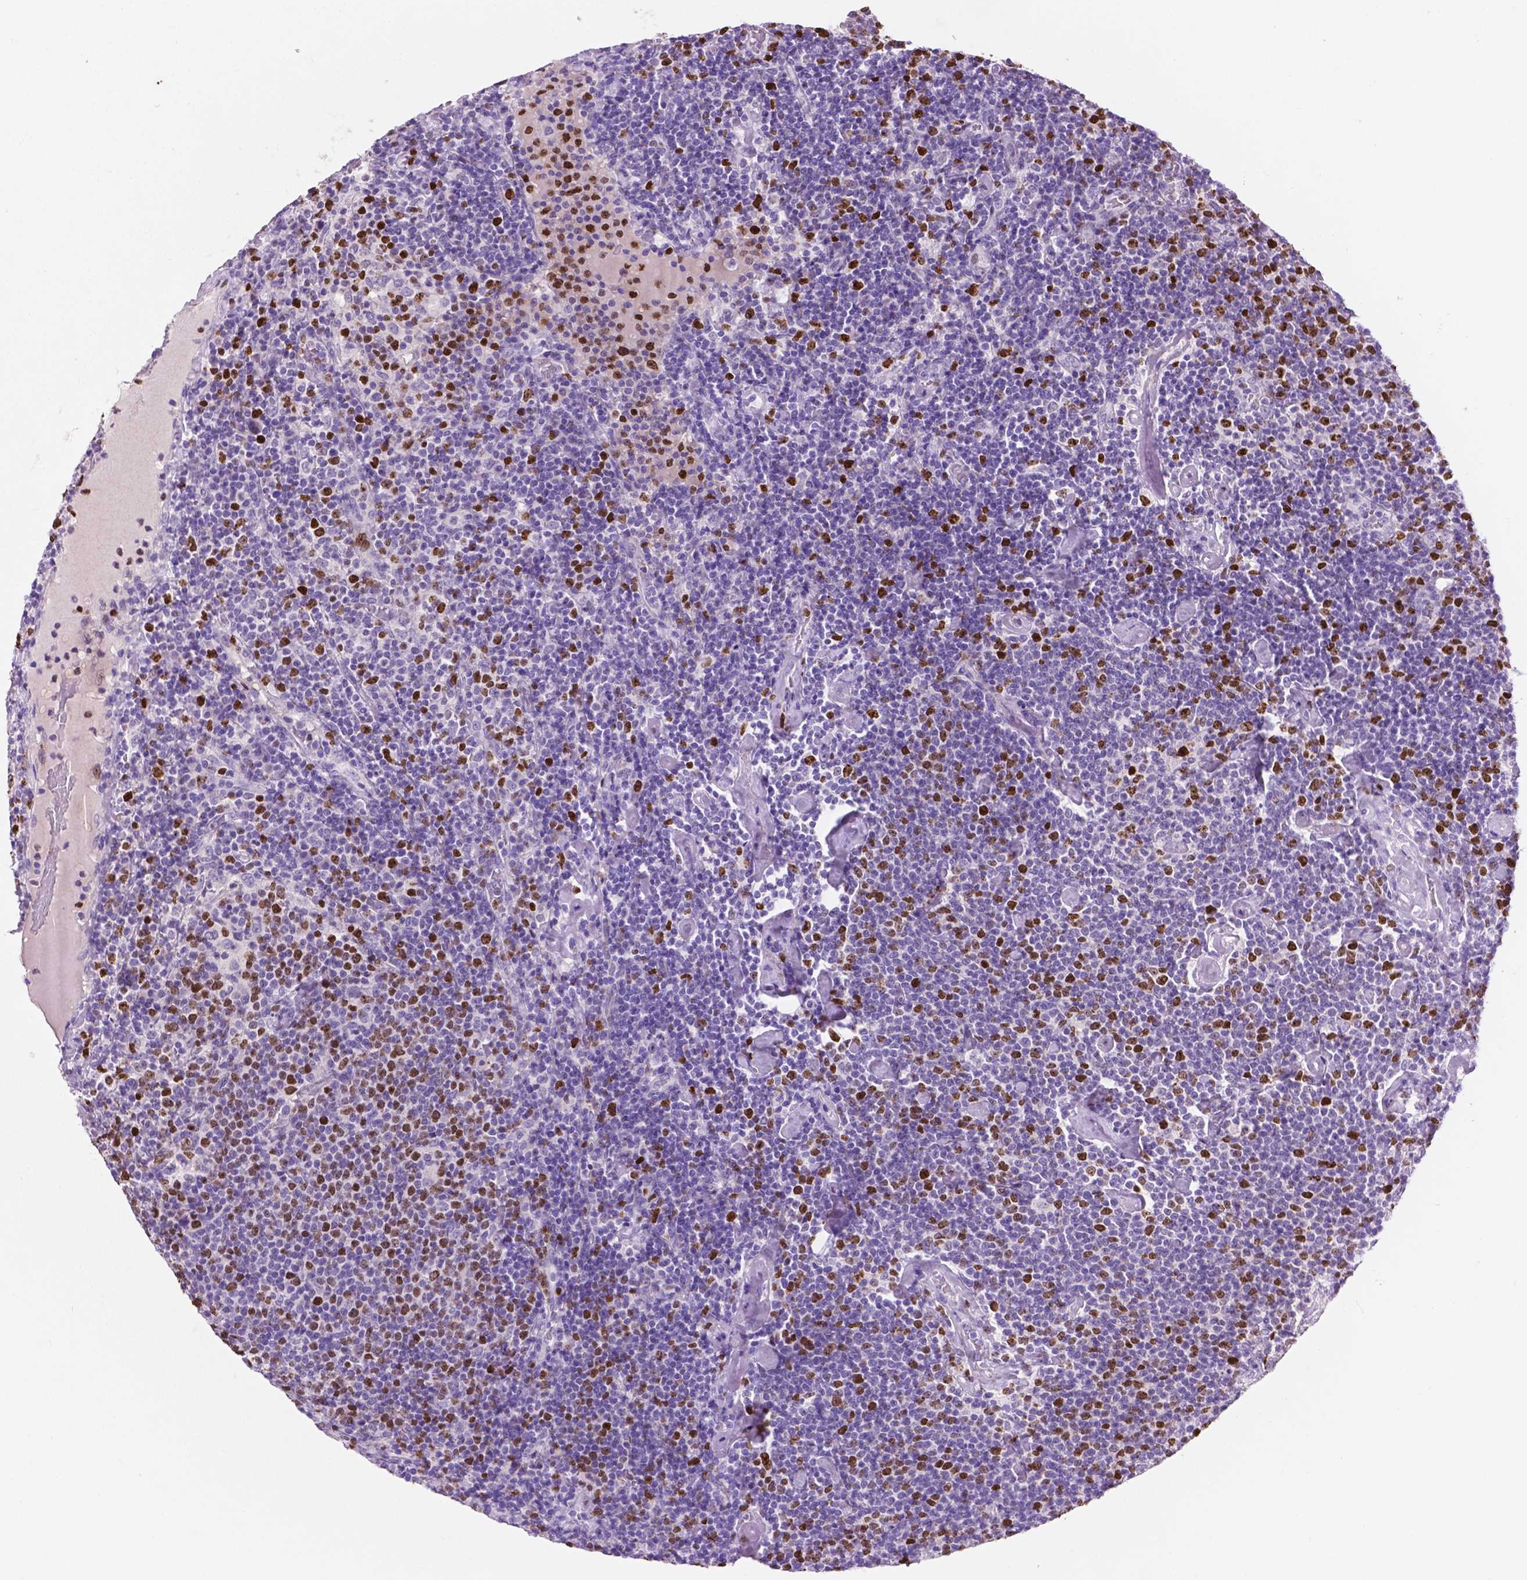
{"staining": {"intensity": "moderate", "quantity": "25%-75%", "location": "nuclear"}, "tissue": "lymphoma", "cell_type": "Tumor cells", "image_type": "cancer", "snomed": [{"axis": "morphology", "description": "Malignant lymphoma, non-Hodgkin's type, High grade"}, {"axis": "topography", "description": "Lymph node"}], "caption": "A micrograph of human malignant lymphoma, non-Hodgkin's type (high-grade) stained for a protein reveals moderate nuclear brown staining in tumor cells. (Brightfield microscopy of DAB IHC at high magnification).", "gene": "SIAH2", "patient": {"sex": "male", "age": 61}}